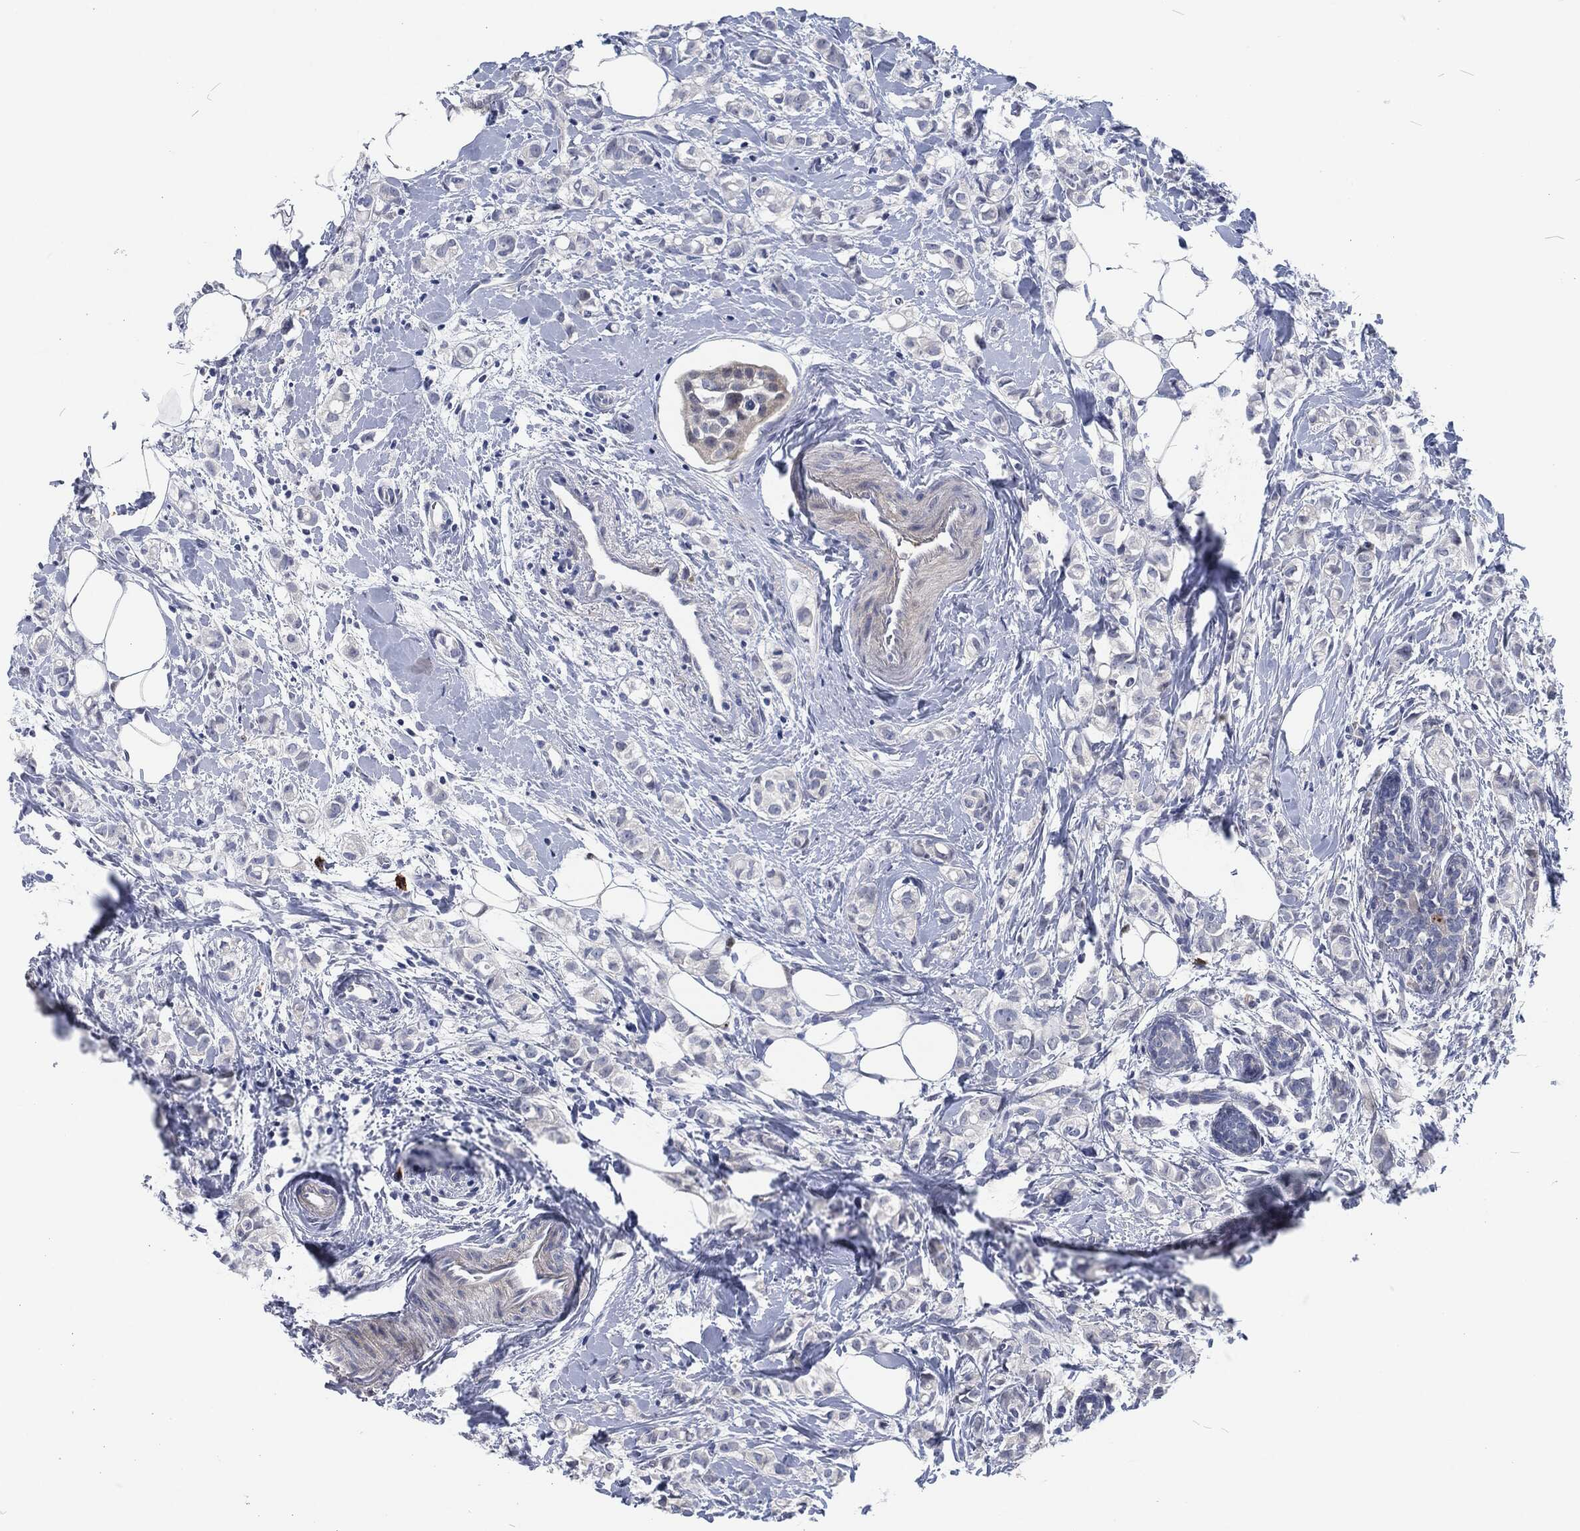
{"staining": {"intensity": "negative", "quantity": "none", "location": "none"}, "tissue": "breast cancer", "cell_type": "Tumor cells", "image_type": "cancer", "snomed": [{"axis": "morphology", "description": "Duct carcinoma"}, {"axis": "topography", "description": "Breast"}], "caption": "Protein analysis of breast invasive ductal carcinoma reveals no significant positivity in tumor cells. (IHC, brightfield microscopy, high magnification).", "gene": "MPO", "patient": {"sex": "female", "age": 61}}